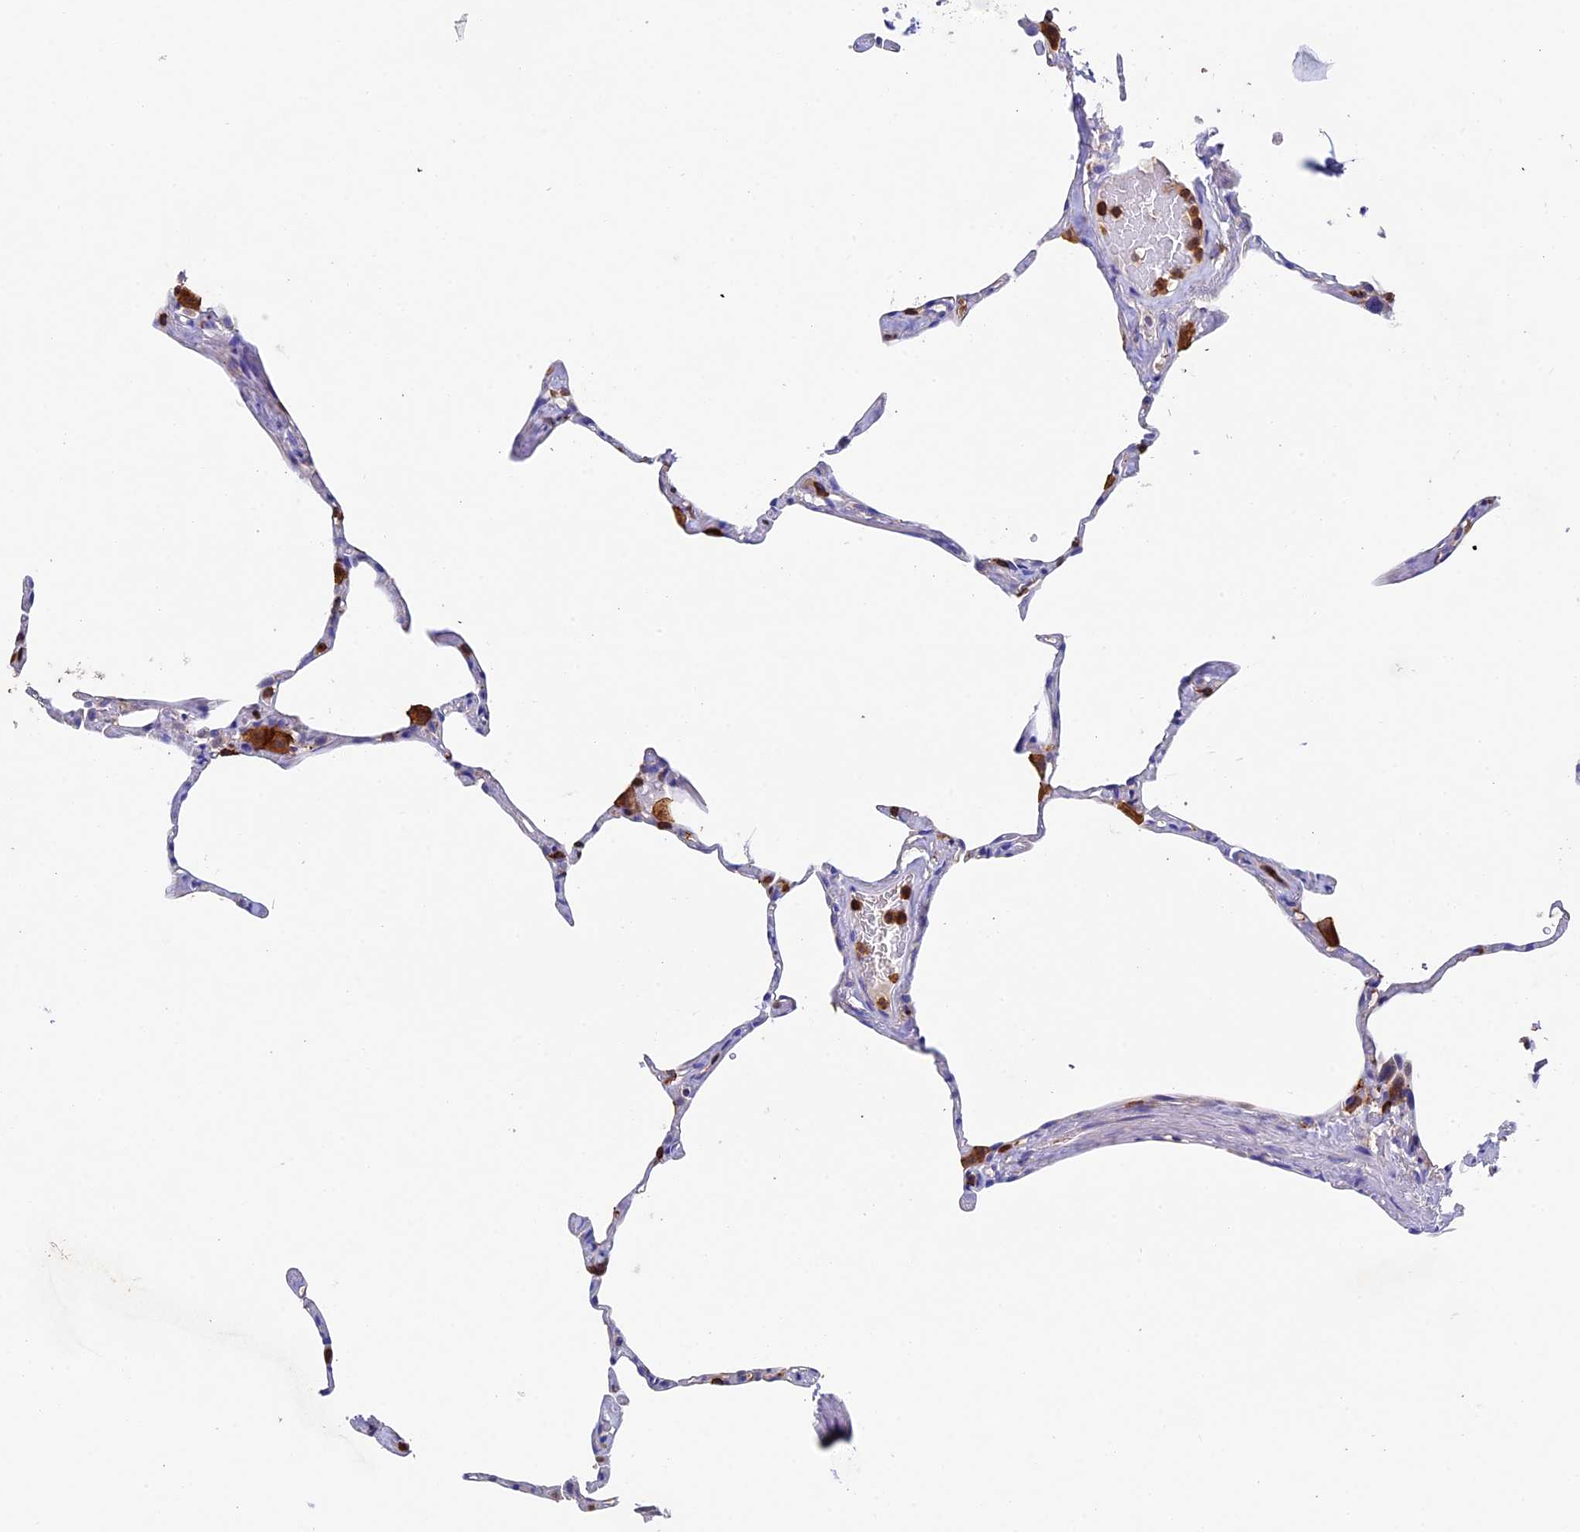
{"staining": {"intensity": "strong", "quantity": "<25%", "location": "cytoplasmic/membranous,nuclear"}, "tissue": "lung", "cell_type": "Alveolar cells", "image_type": "normal", "snomed": [{"axis": "morphology", "description": "Normal tissue, NOS"}, {"axis": "topography", "description": "Lung"}], "caption": "Benign lung was stained to show a protein in brown. There is medium levels of strong cytoplasmic/membranous,nuclear staining in approximately <25% of alveolar cells.", "gene": "ADAT1", "patient": {"sex": "male", "age": 65}}